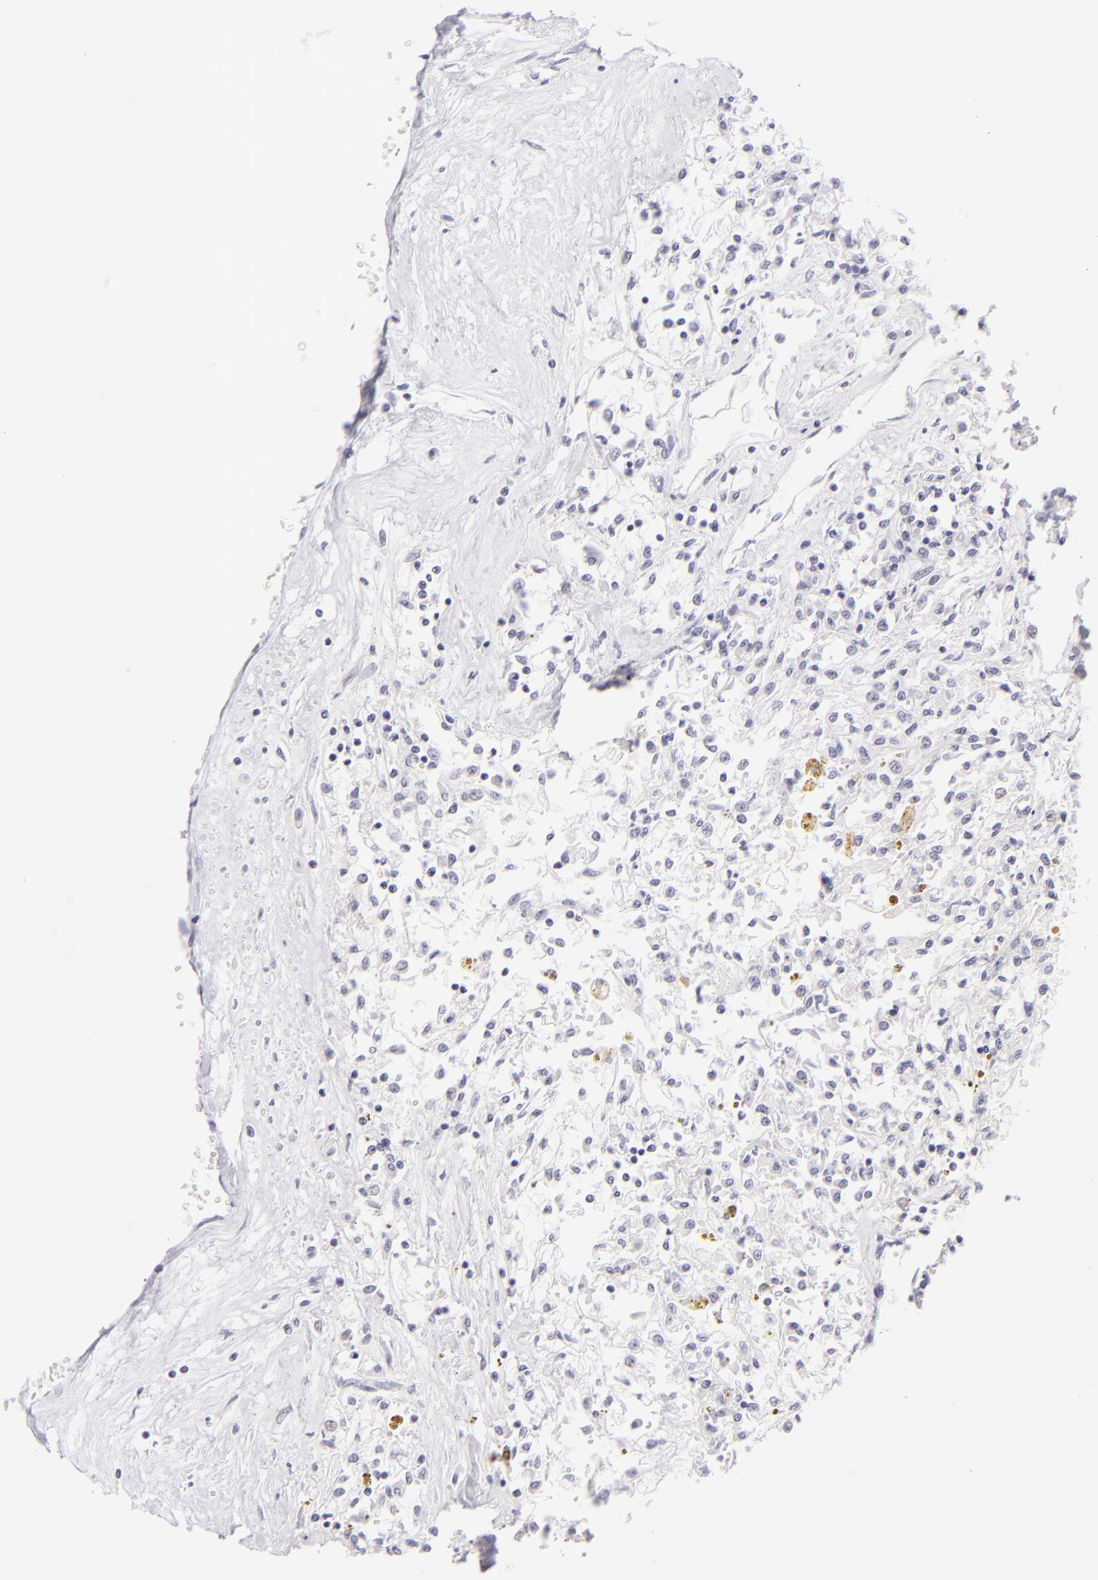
{"staining": {"intensity": "negative", "quantity": "none", "location": "none"}, "tissue": "renal cancer", "cell_type": "Tumor cells", "image_type": "cancer", "snomed": [{"axis": "morphology", "description": "Adenocarcinoma, NOS"}, {"axis": "topography", "description": "Kidney"}], "caption": "Renal cancer (adenocarcinoma) was stained to show a protein in brown. There is no significant expression in tumor cells.", "gene": "FCER2", "patient": {"sex": "male", "age": 78}}